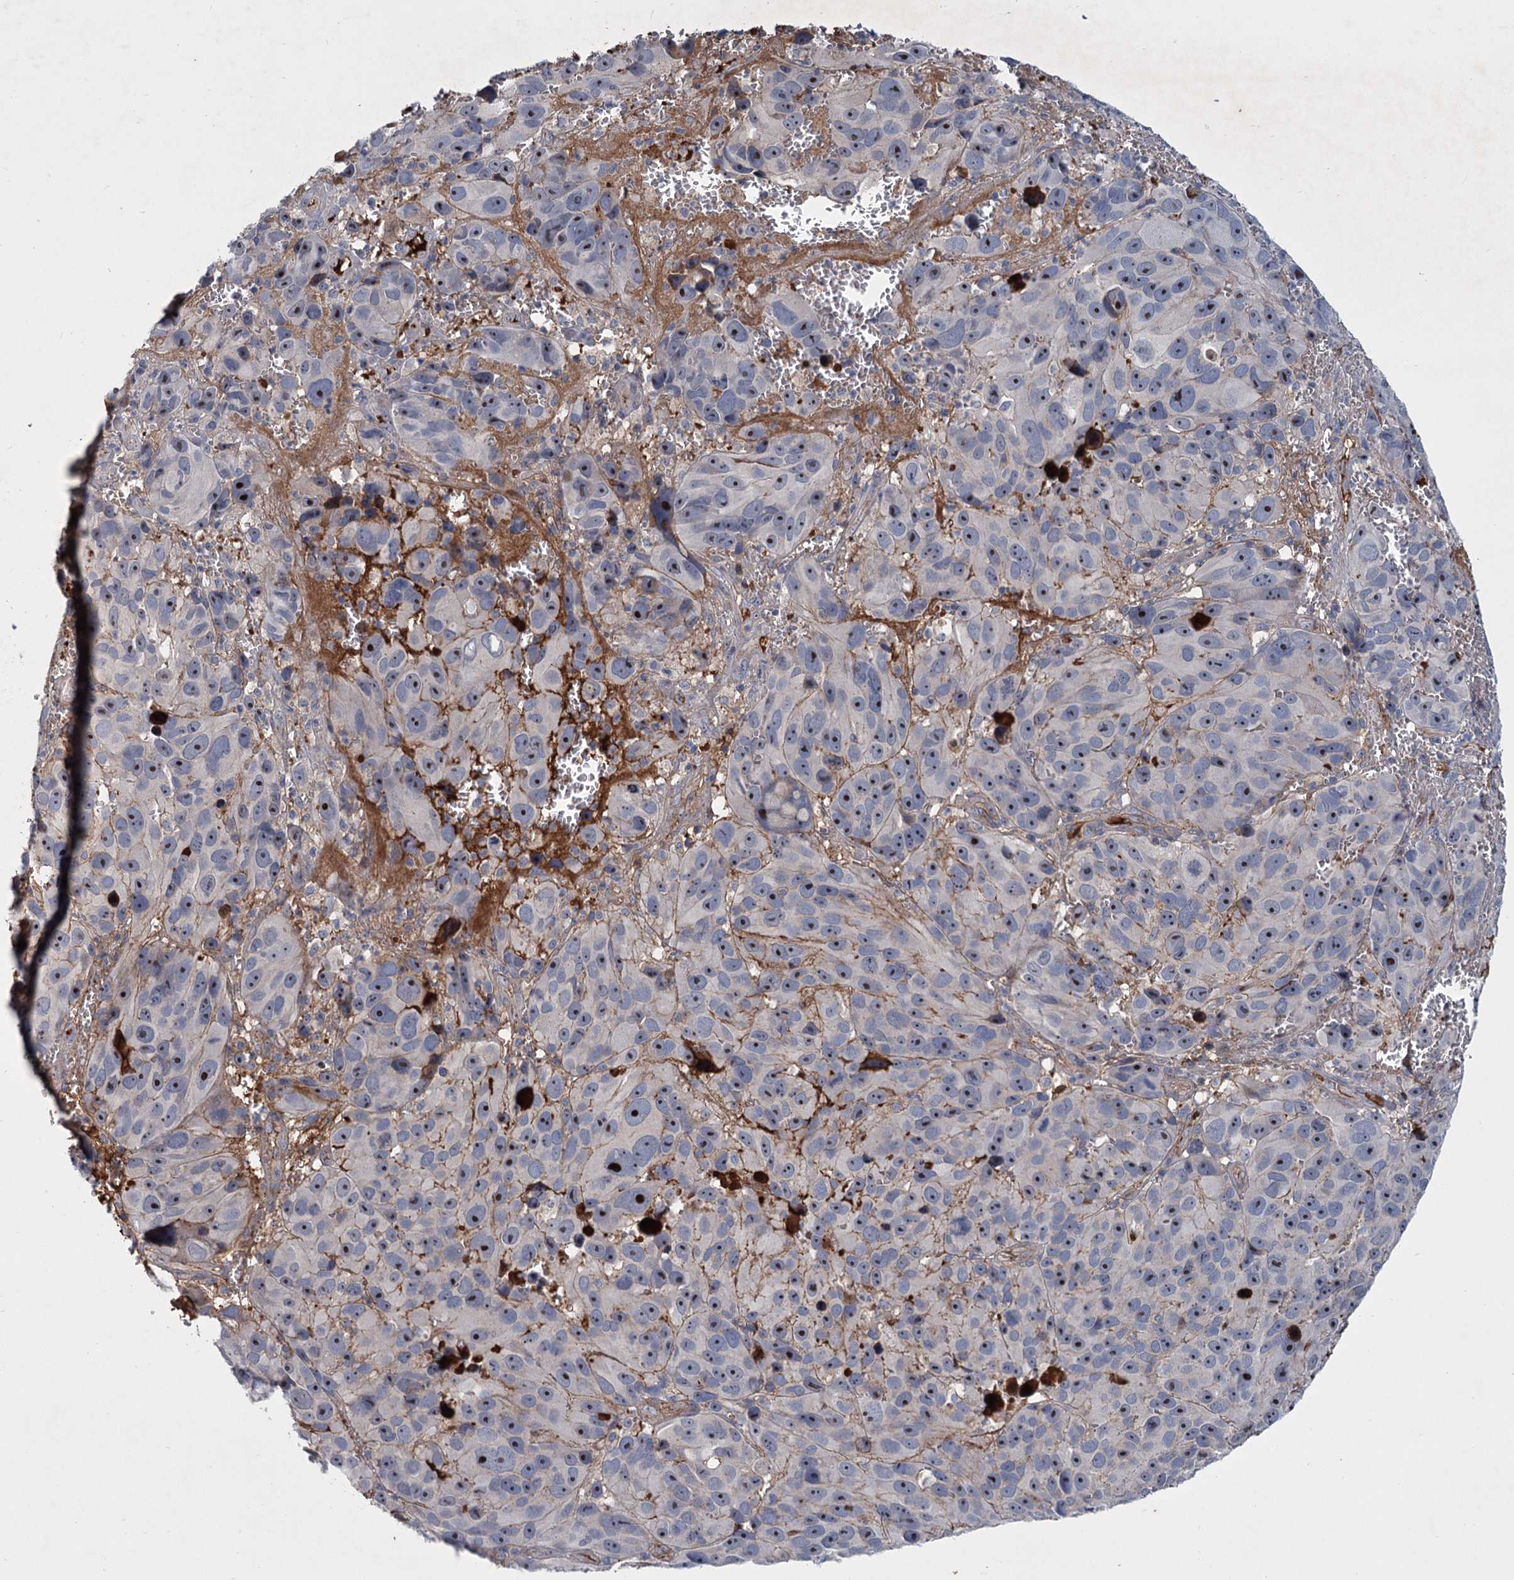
{"staining": {"intensity": "moderate", "quantity": "25%-75%", "location": "nuclear"}, "tissue": "melanoma", "cell_type": "Tumor cells", "image_type": "cancer", "snomed": [{"axis": "morphology", "description": "Malignant melanoma, NOS"}, {"axis": "topography", "description": "Skin"}], "caption": "Melanoma stained with immunohistochemistry shows moderate nuclear positivity in approximately 25%-75% of tumor cells. The staining is performed using DAB (3,3'-diaminobenzidine) brown chromogen to label protein expression. The nuclei are counter-stained blue using hematoxylin.", "gene": "CHRD", "patient": {"sex": "male", "age": 84}}